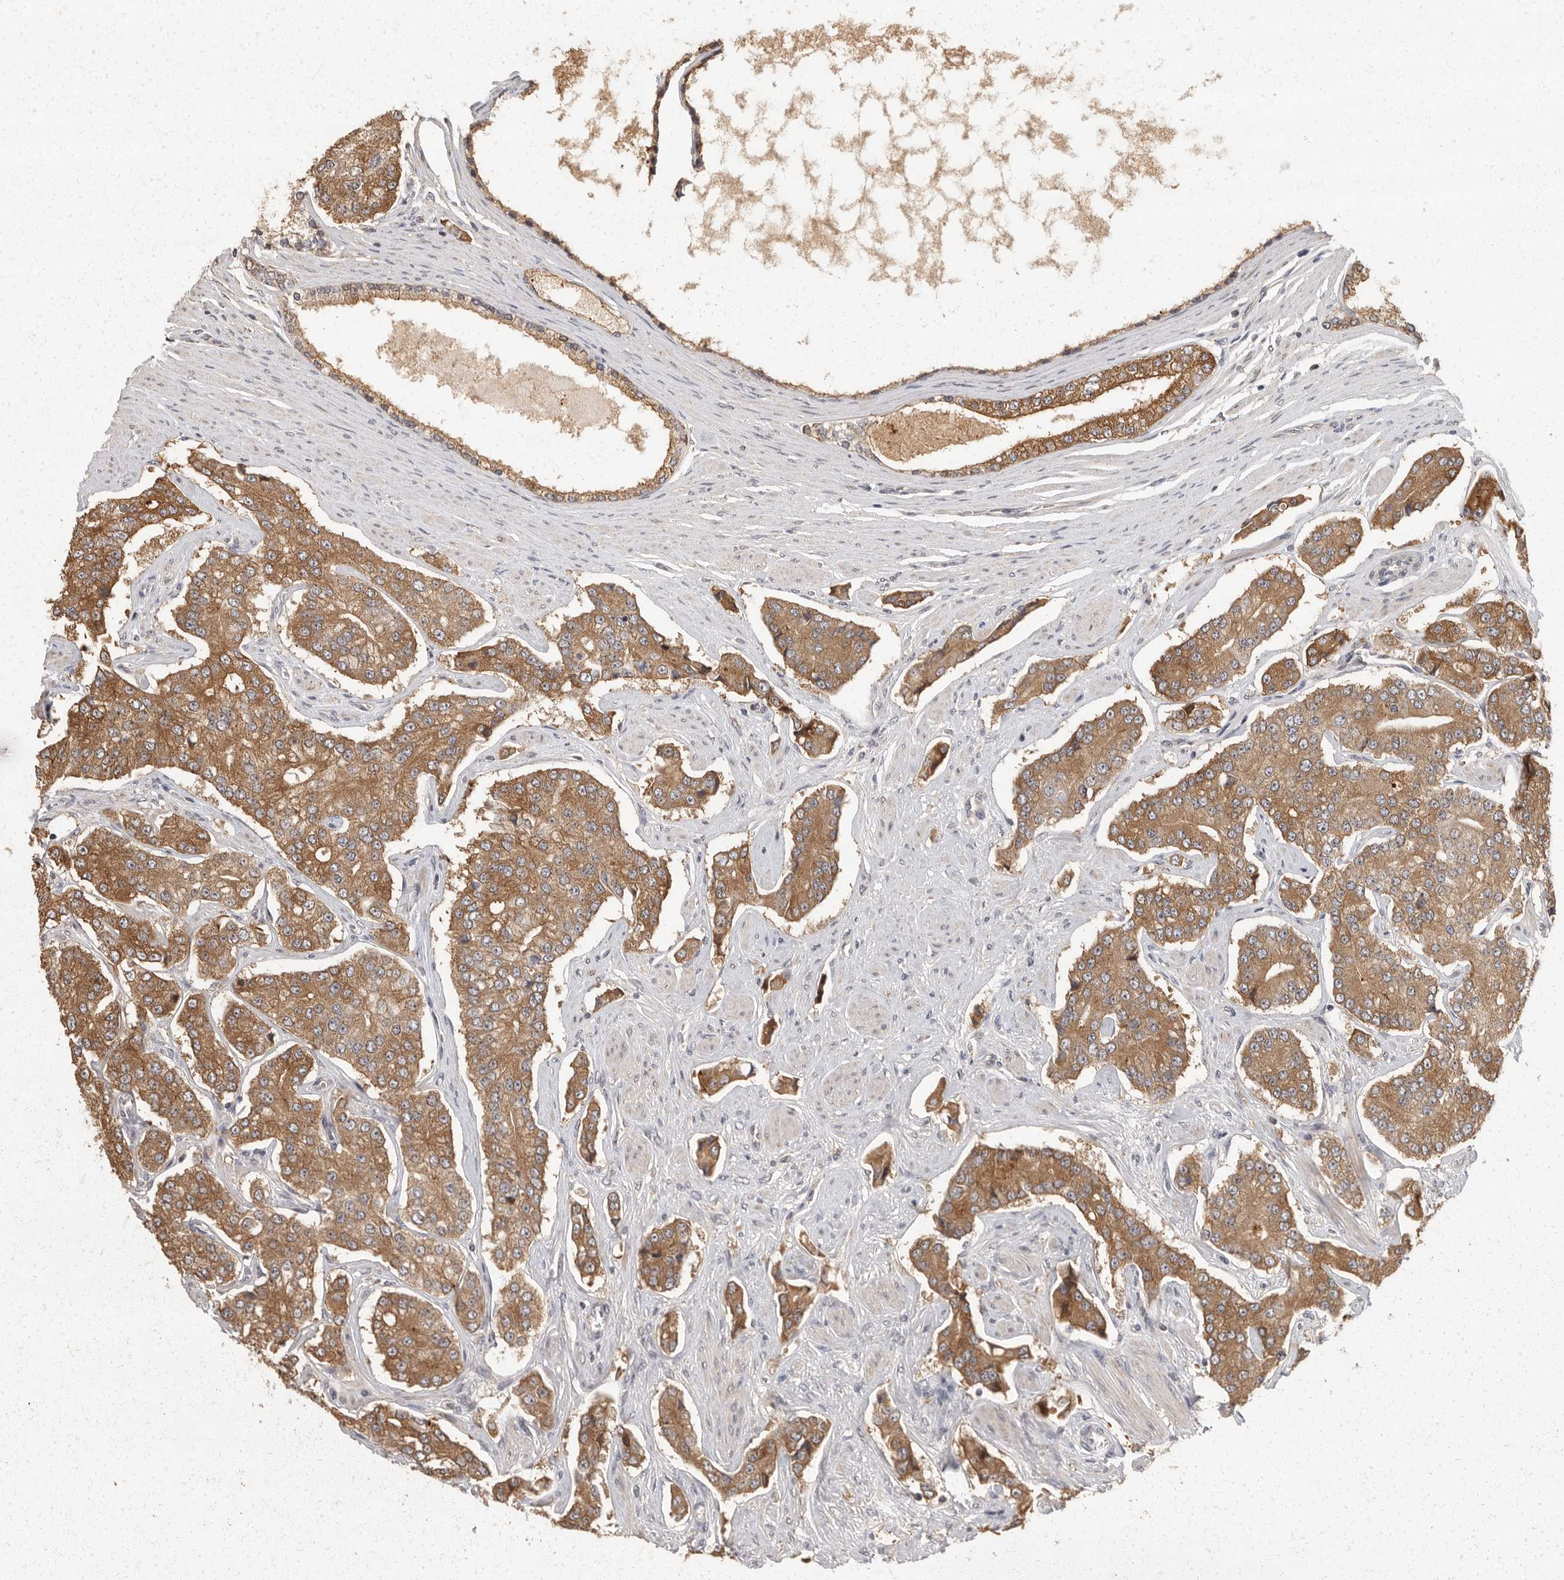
{"staining": {"intensity": "moderate", "quantity": ">75%", "location": "cytoplasmic/membranous"}, "tissue": "prostate cancer", "cell_type": "Tumor cells", "image_type": "cancer", "snomed": [{"axis": "morphology", "description": "Adenocarcinoma, High grade"}, {"axis": "topography", "description": "Prostate"}], "caption": "IHC of human prostate cancer (high-grade adenocarcinoma) exhibits medium levels of moderate cytoplasmic/membranous expression in approximately >75% of tumor cells.", "gene": "BAIAP2", "patient": {"sex": "male", "age": 71}}